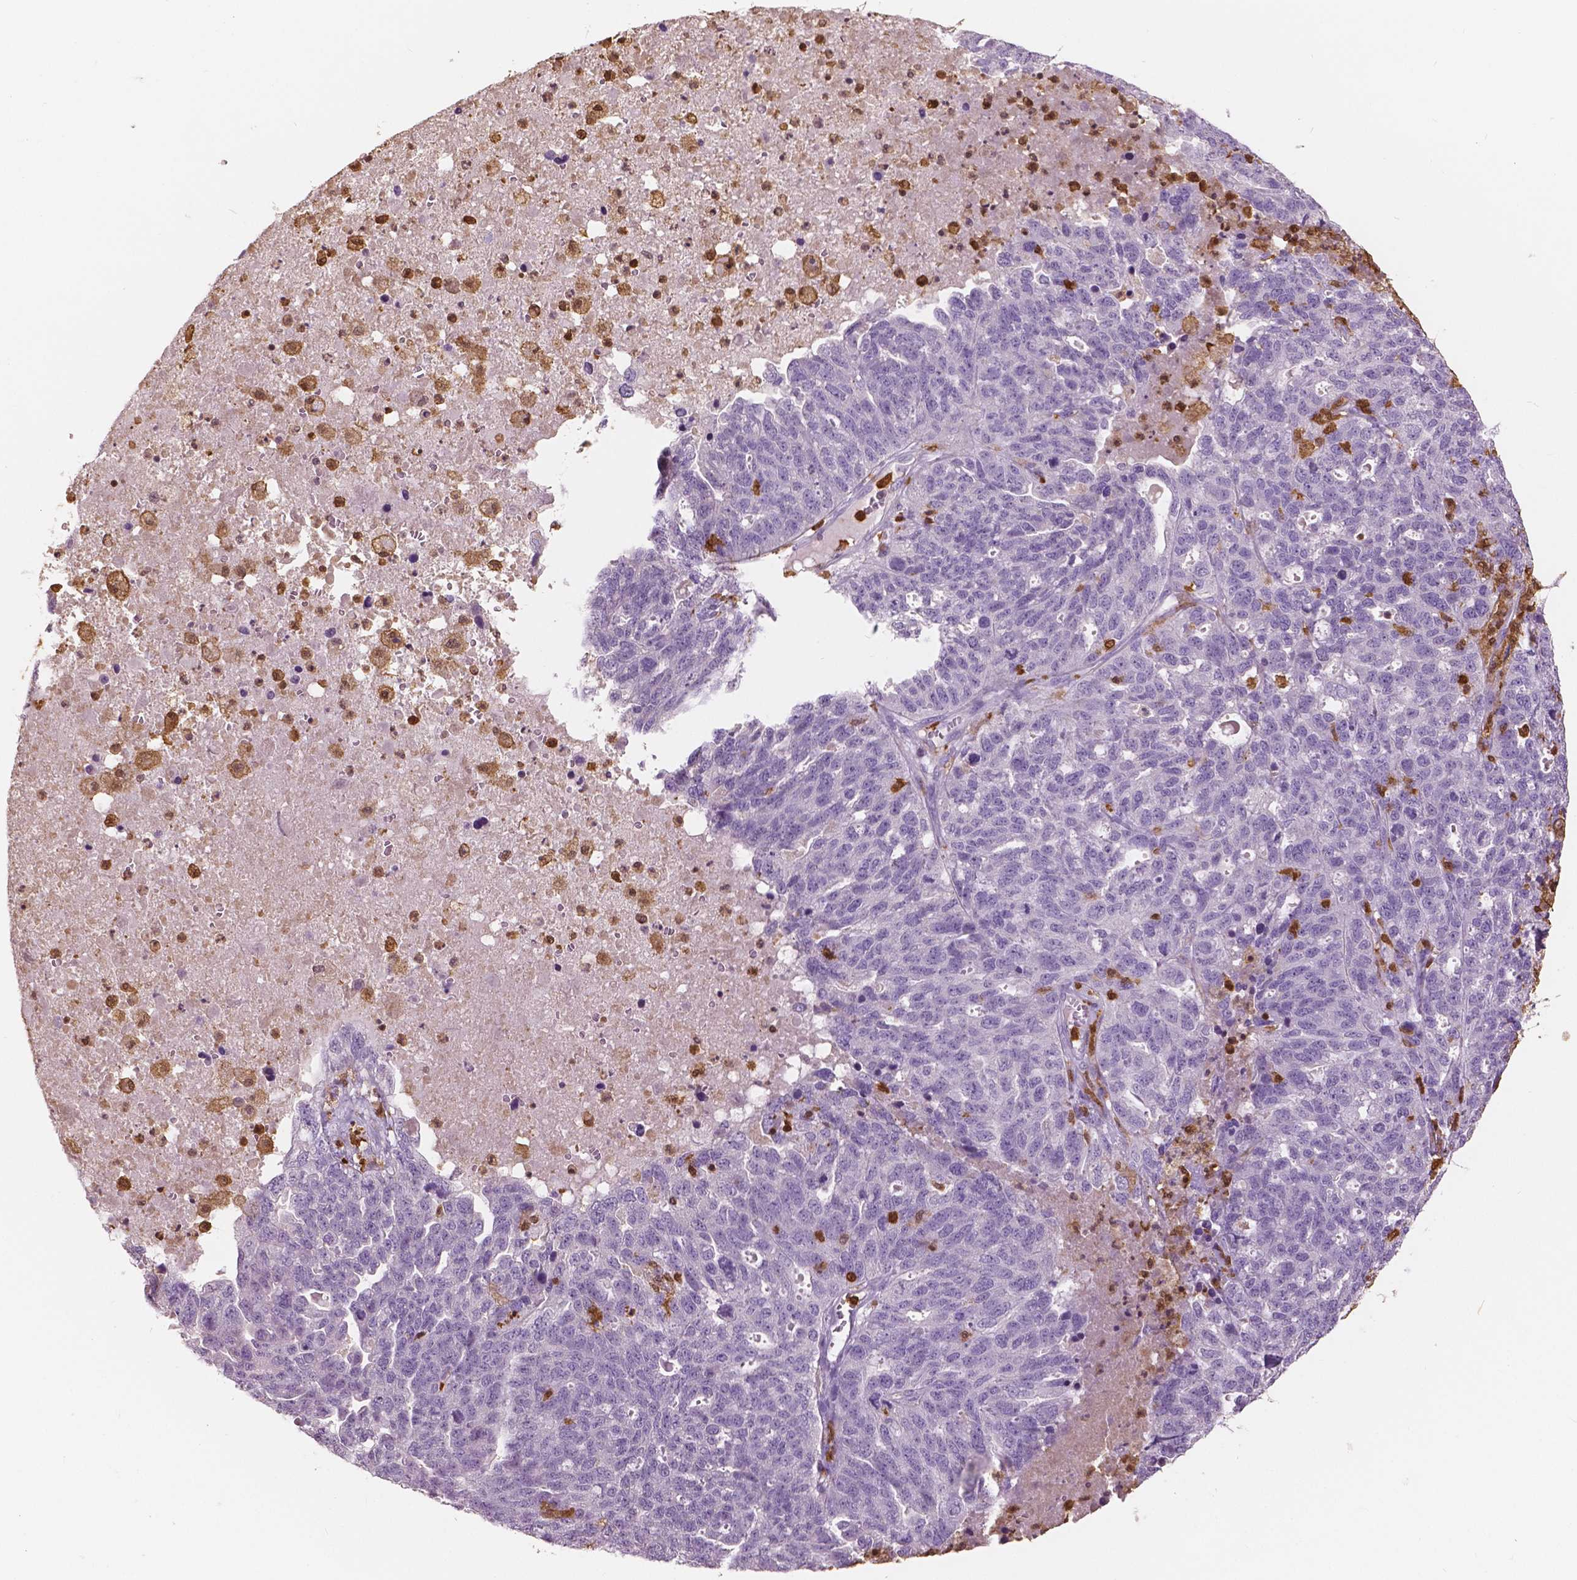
{"staining": {"intensity": "negative", "quantity": "none", "location": "none"}, "tissue": "ovarian cancer", "cell_type": "Tumor cells", "image_type": "cancer", "snomed": [{"axis": "morphology", "description": "Cystadenocarcinoma, serous, NOS"}, {"axis": "topography", "description": "Ovary"}], "caption": "This is an IHC image of serous cystadenocarcinoma (ovarian). There is no positivity in tumor cells.", "gene": "S100A4", "patient": {"sex": "female", "age": 71}}